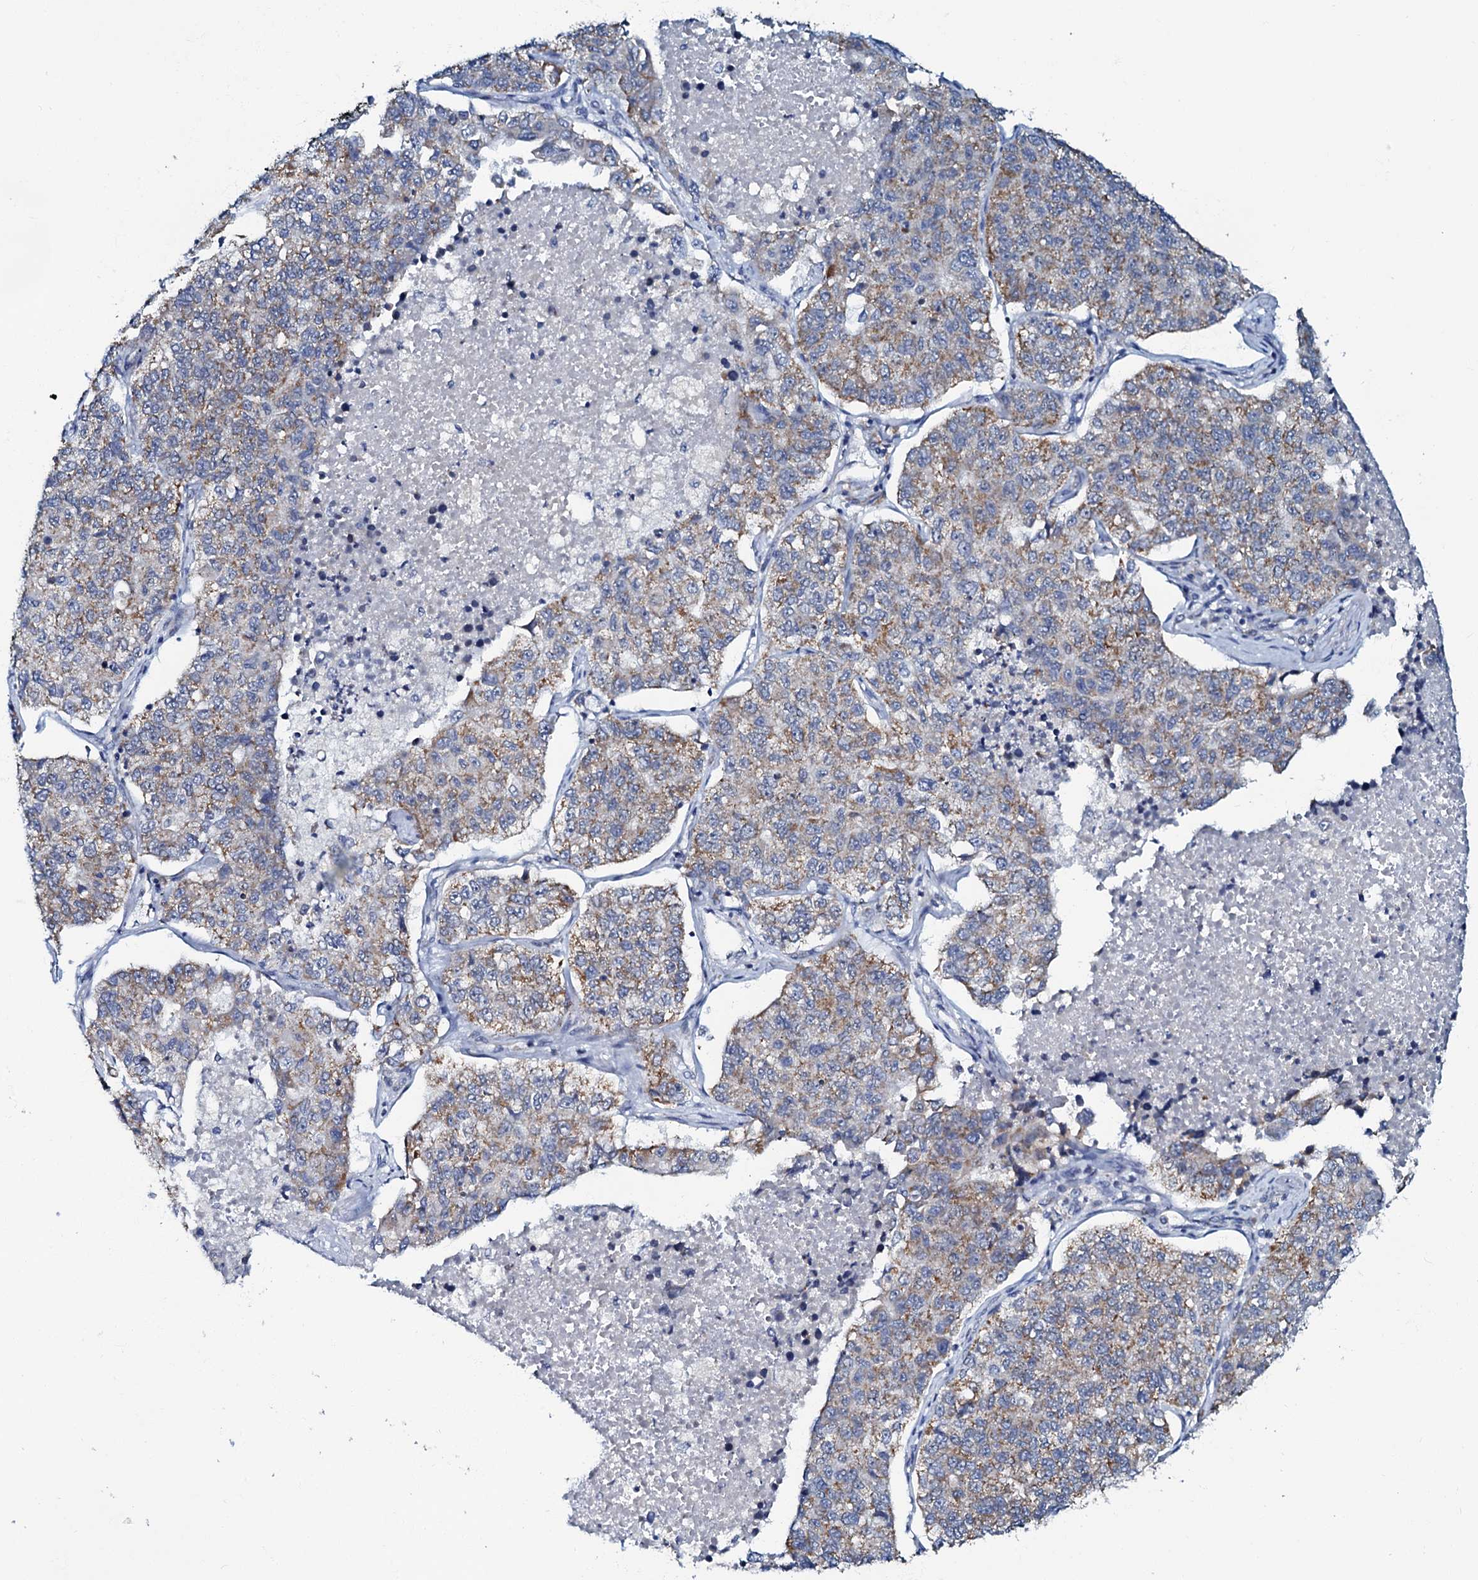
{"staining": {"intensity": "moderate", "quantity": ">75%", "location": "cytoplasmic/membranous"}, "tissue": "lung cancer", "cell_type": "Tumor cells", "image_type": "cancer", "snomed": [{"axis": "morphology", "description": "Adenocarcinoma, NOS"}, {"axis": "topography", "description": "Lung"}], "caption": "Immunohistochemistry (IHC) micrograph of neoplastic tissue: human lung cancer stained using immunohistochemistry (IHC) reveals medium levels of moderate protein expression localized specifically in the cytoplasmic/membranous of tumor cells, appearing as a cytoplasmic/membranous brown color.", "gene": "MRPL51", "patient": {"sex": "male", "age": 49}}